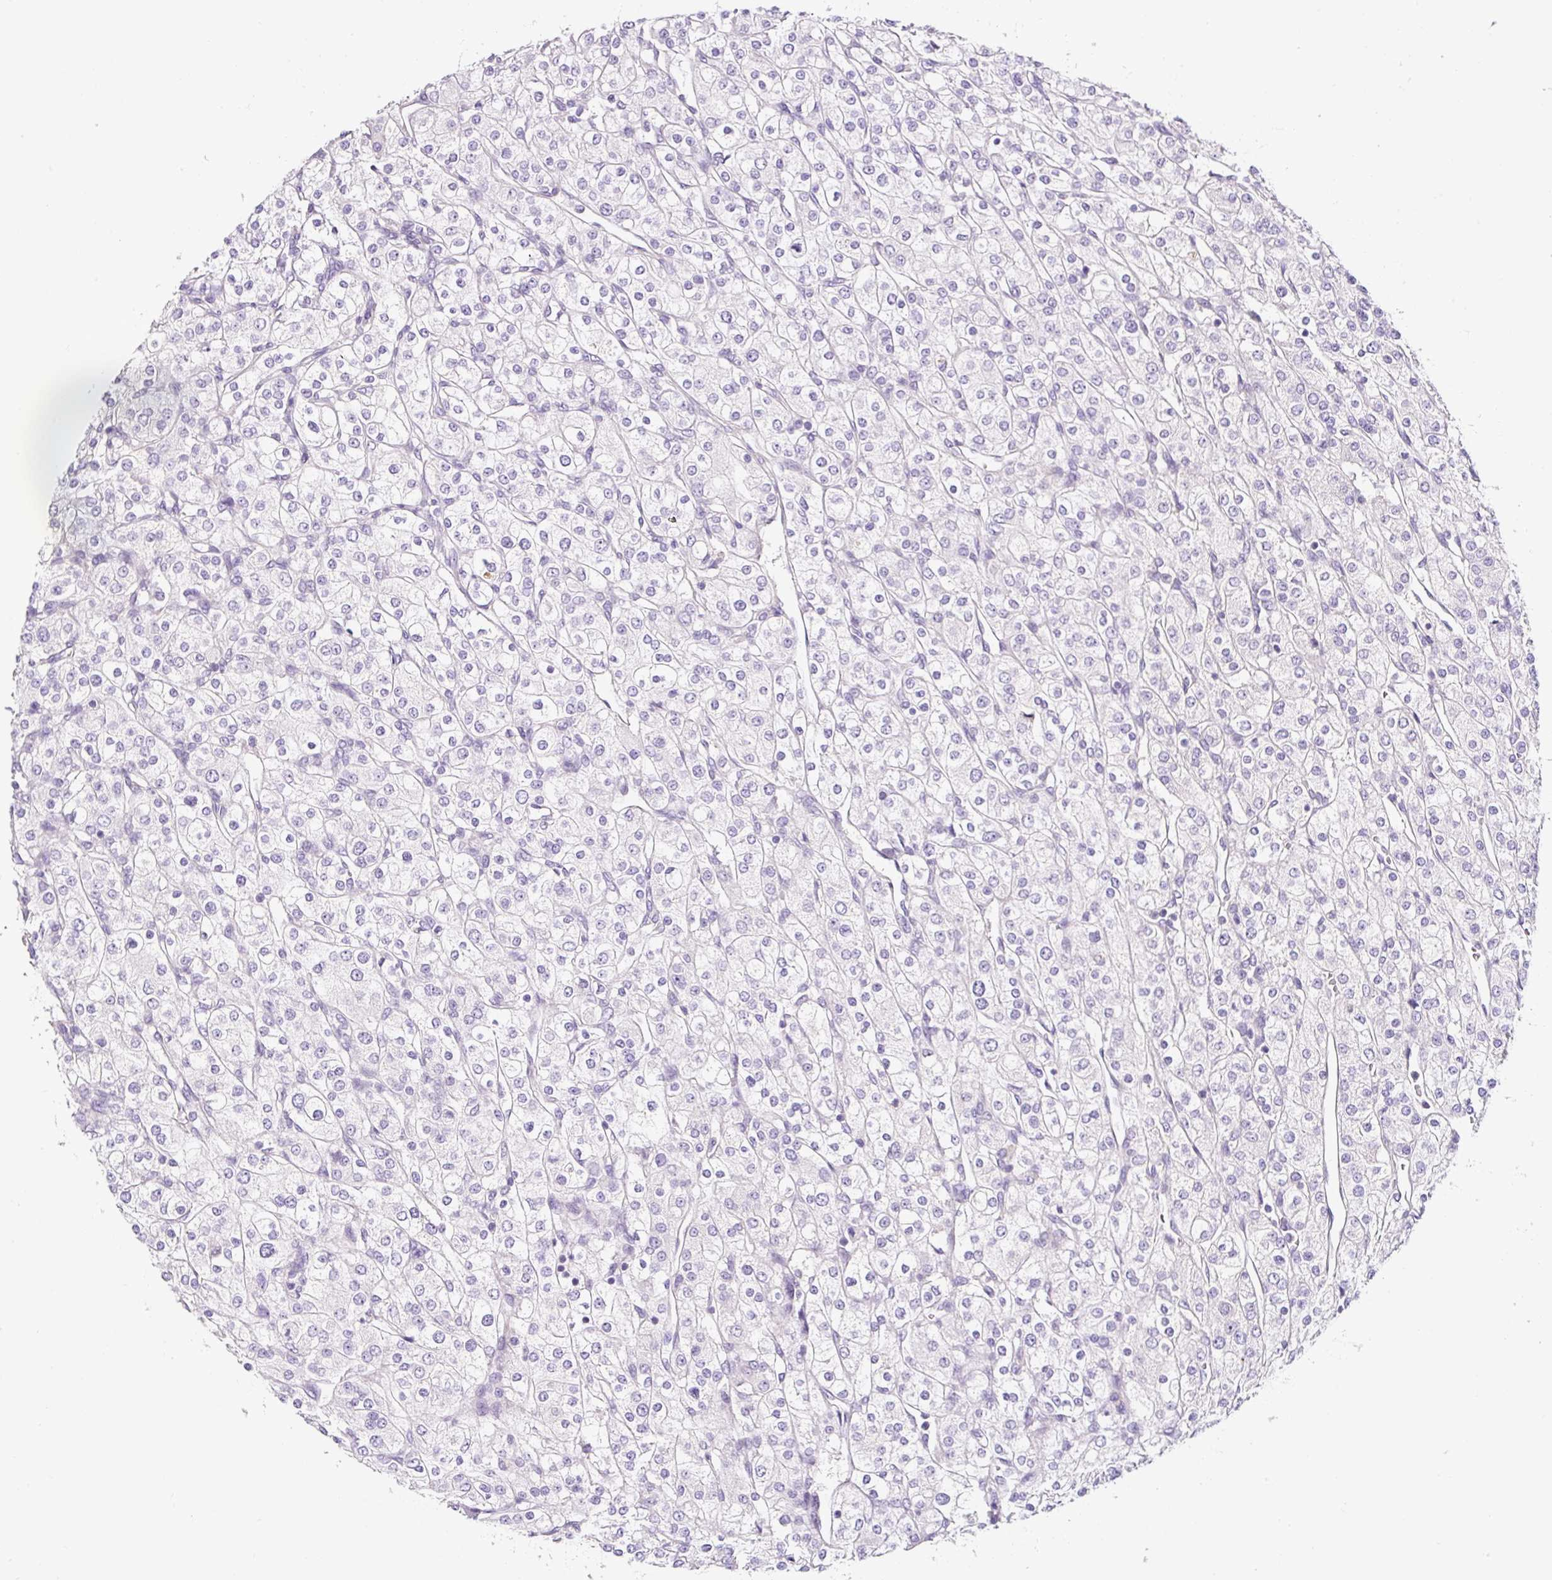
{"staining": {"intensity": "negative", "quantity": "none", "location": "none"}, "tissue": "renal cancer", "cell_type": "Tumor cells", "image_type": "cancer", "snomed": [{"axis": "morphology", "description": "Adenocarcinoma, NOS"}, {"axis": "topography", "description": "Kidney"}], "caption": "Immunohistochemistry image of renal cancer stained for a protein (brown), which exhibits no positivity in tumor cells.", "gene": "OR14A2", "patient": {"sex": "male", "age": 80}}